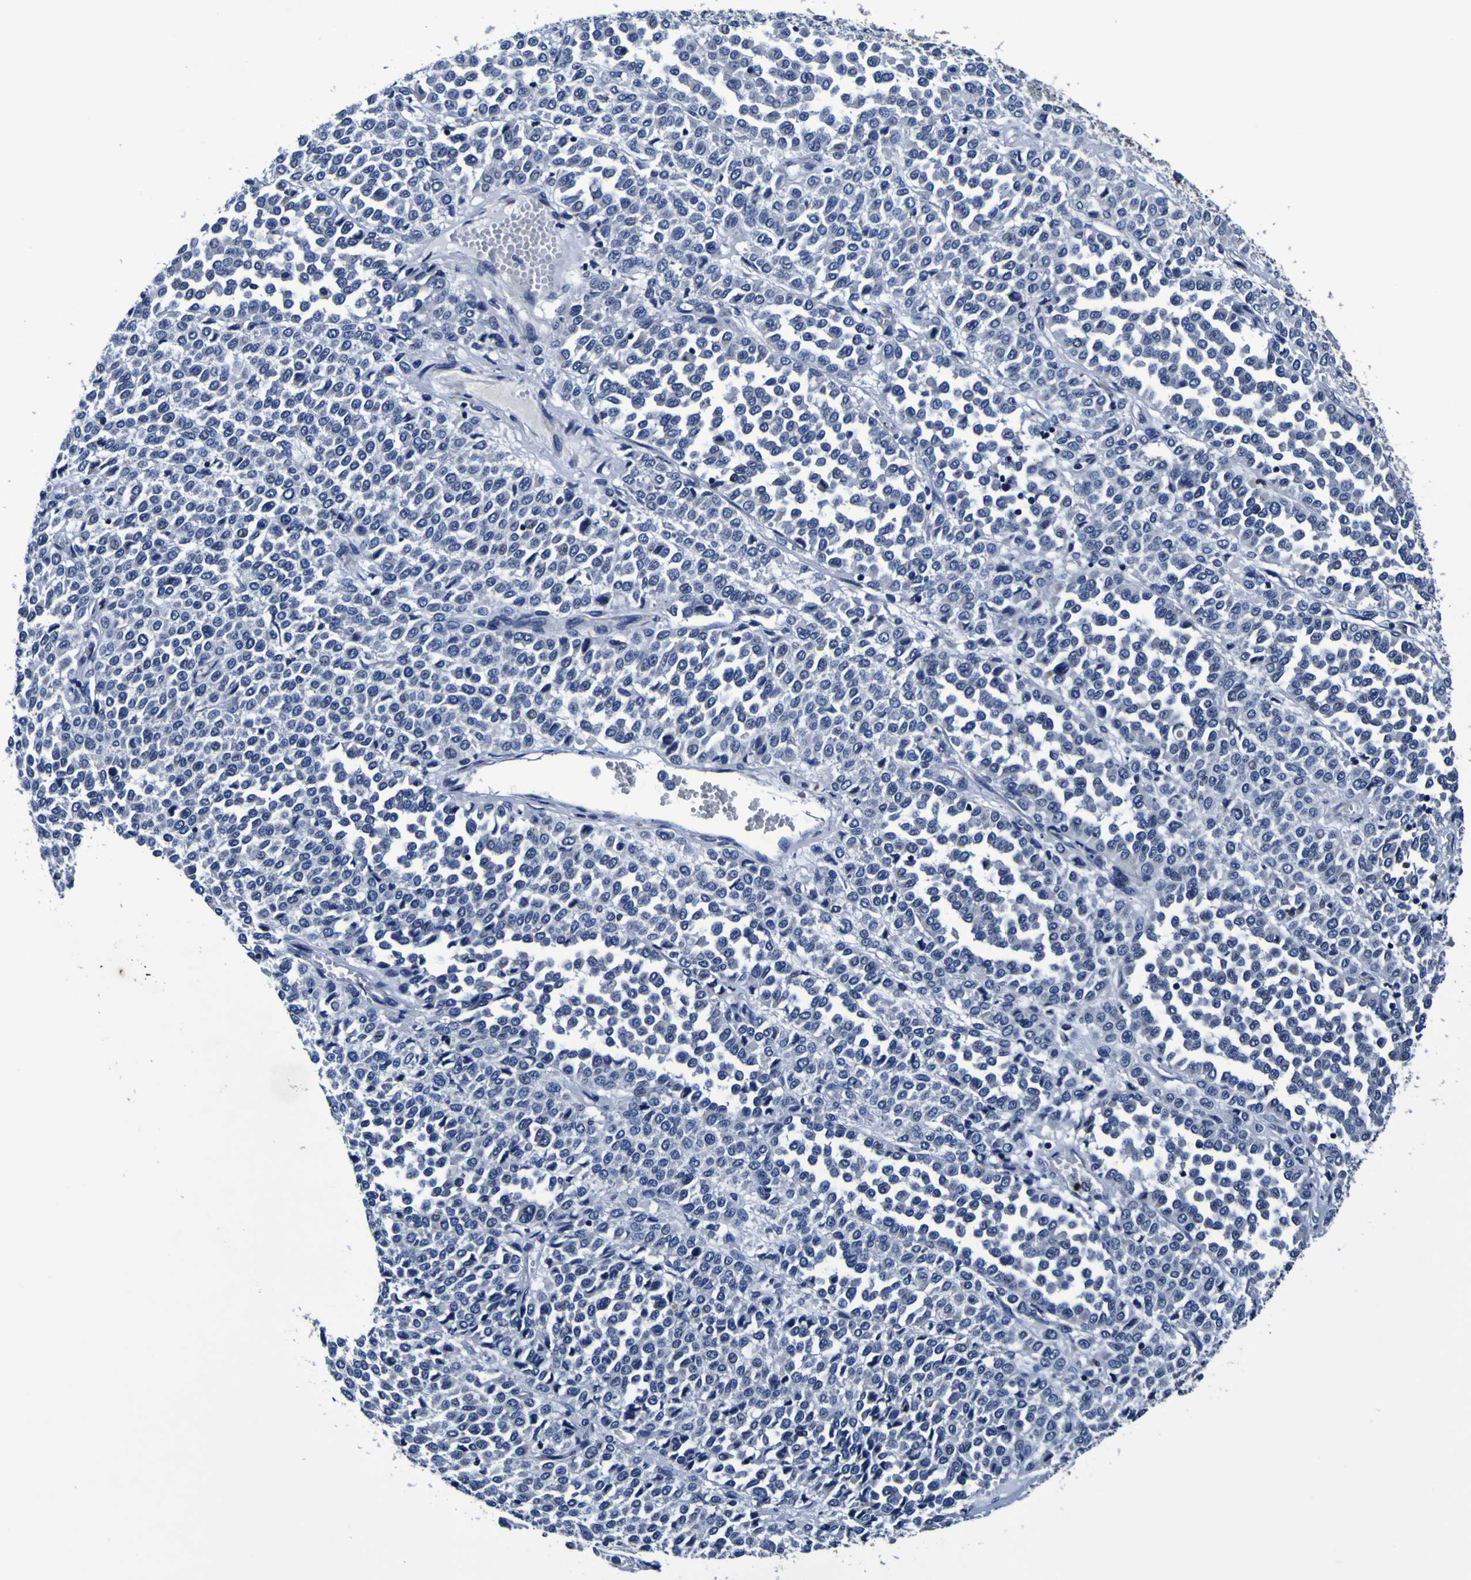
{"staining": {"intensity": "negative", "quantity": "none", "location": "none"}, "tissue": "melanoma", "cell_type": "Tumor cells", "image_type": "cancer", "snomed": [{"axis": "morphology", "description": "Malignant melanoma, Metastatic site"}, {"axis": "topography", "description": "Pancreas"}], "caption": "High magnification brightfield microscopy of malignant melanoma (metastatic site) stained with DAB (brown) and counterstained with hematoxylin (blue): tumor cells show no significant expression. (Brightfield microscopy of DAB immunohistochemistry at high magnification).", "gene": "PANK4", "patient": {"sex": "female", "age": 30}}